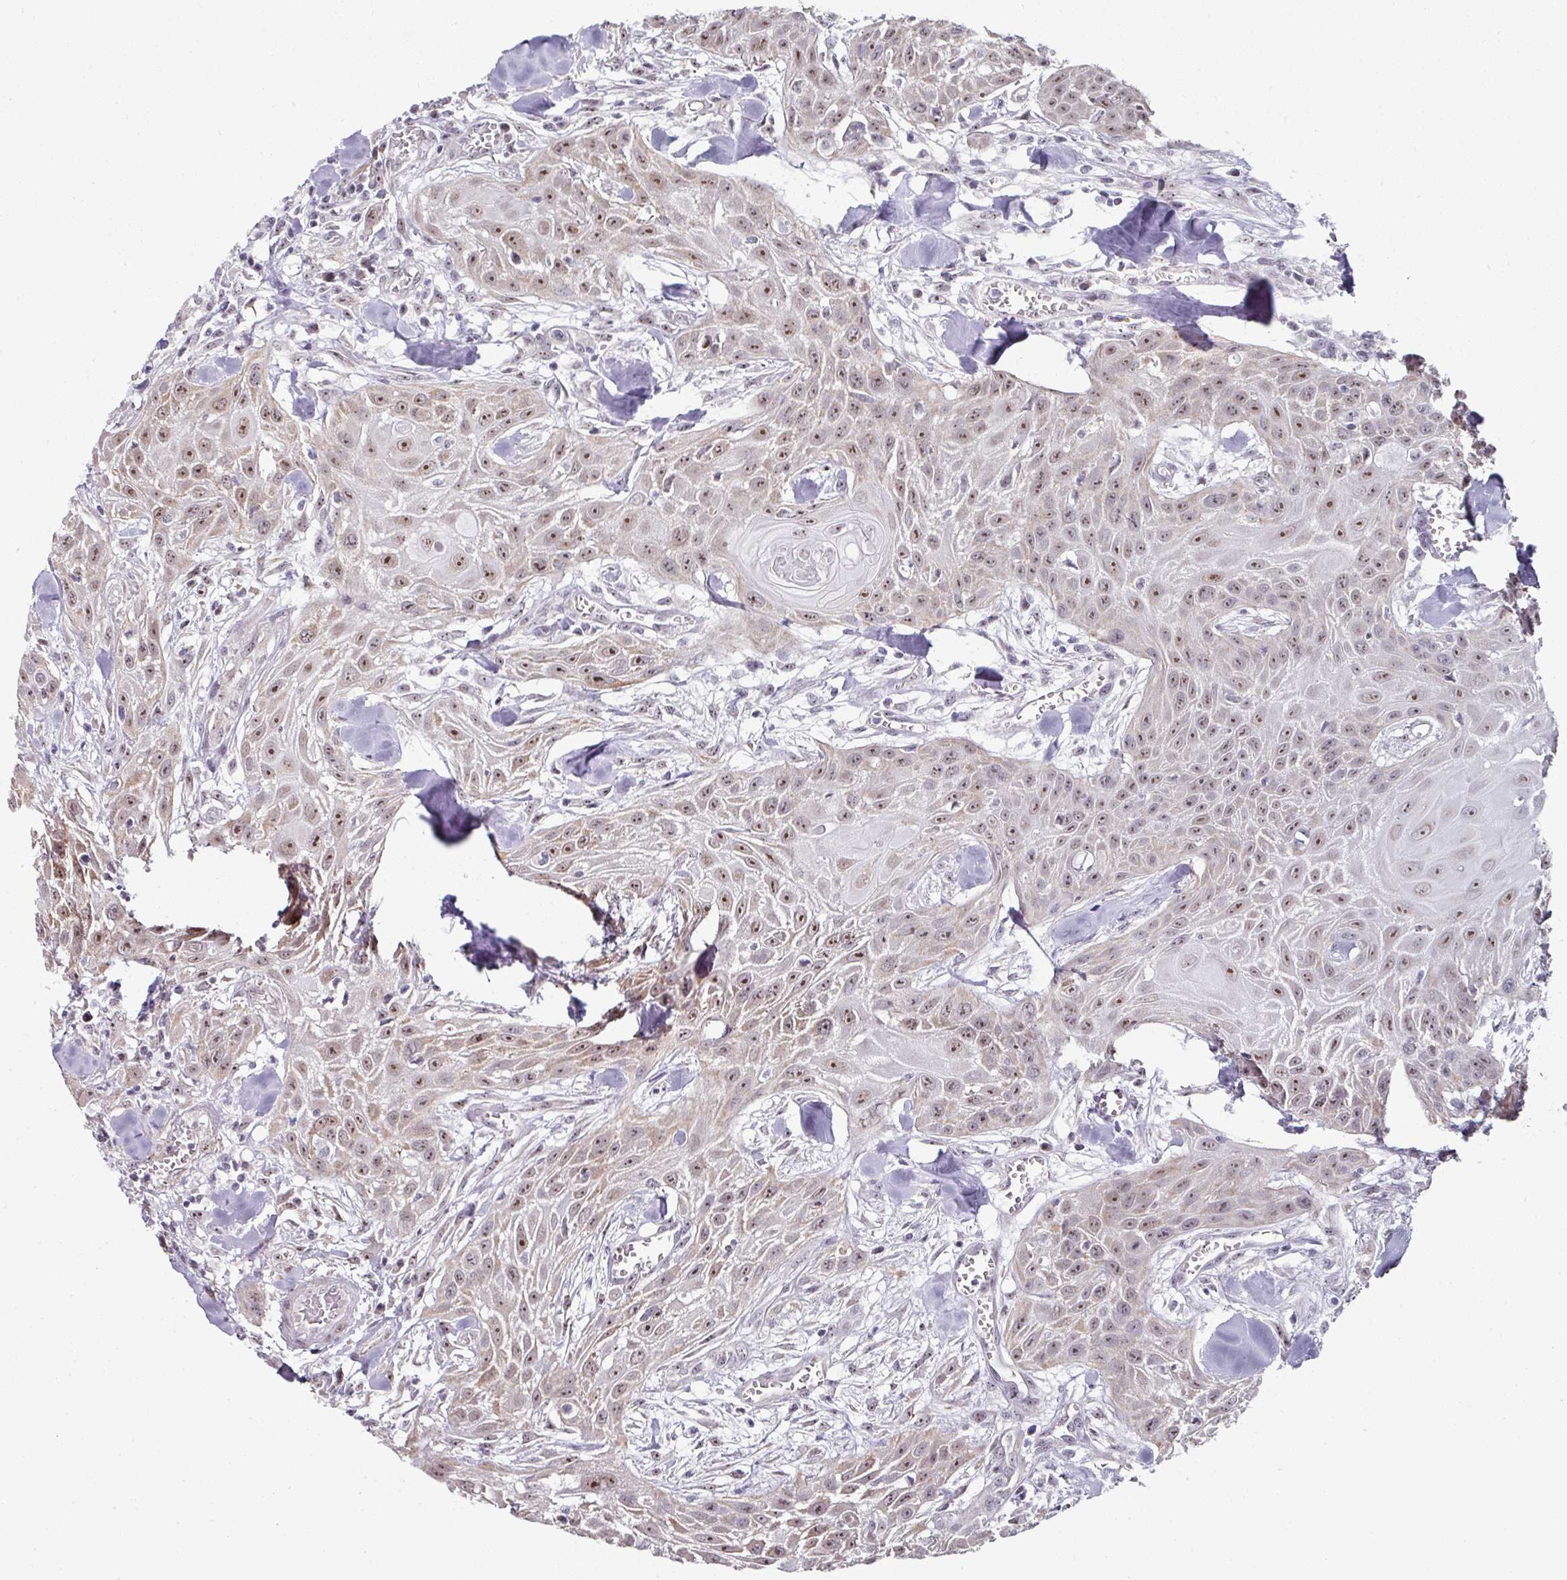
{"staining": {"intensity": "moderate", "quantity": ">75%", "location": "nuclear"}, "tissue": "head and neck cancer", "cell_type": "Tumor cells", "image_type": "cancer", "snomed": [{"axis": "morphology", "description": "Squamous cell carcinoma, NOS"}, {"axis": "topography", "description": "Lymph node"}, {"axis": "topography", "description": "Salivary gland"}, {"axis": "topography", "description": "Head-Neck"}], "caption": "Protein staining by immunohistochemistry demonstrates moderate nuclear expression in about >75% of tumor cells in head and neck cancer. Using DAB (brown) and hematoxylin (blue) stains, captured at high magnification using brightfield microscopy.", "gene": "NACC2", "patient": {"sex": "female", "age": 74}}